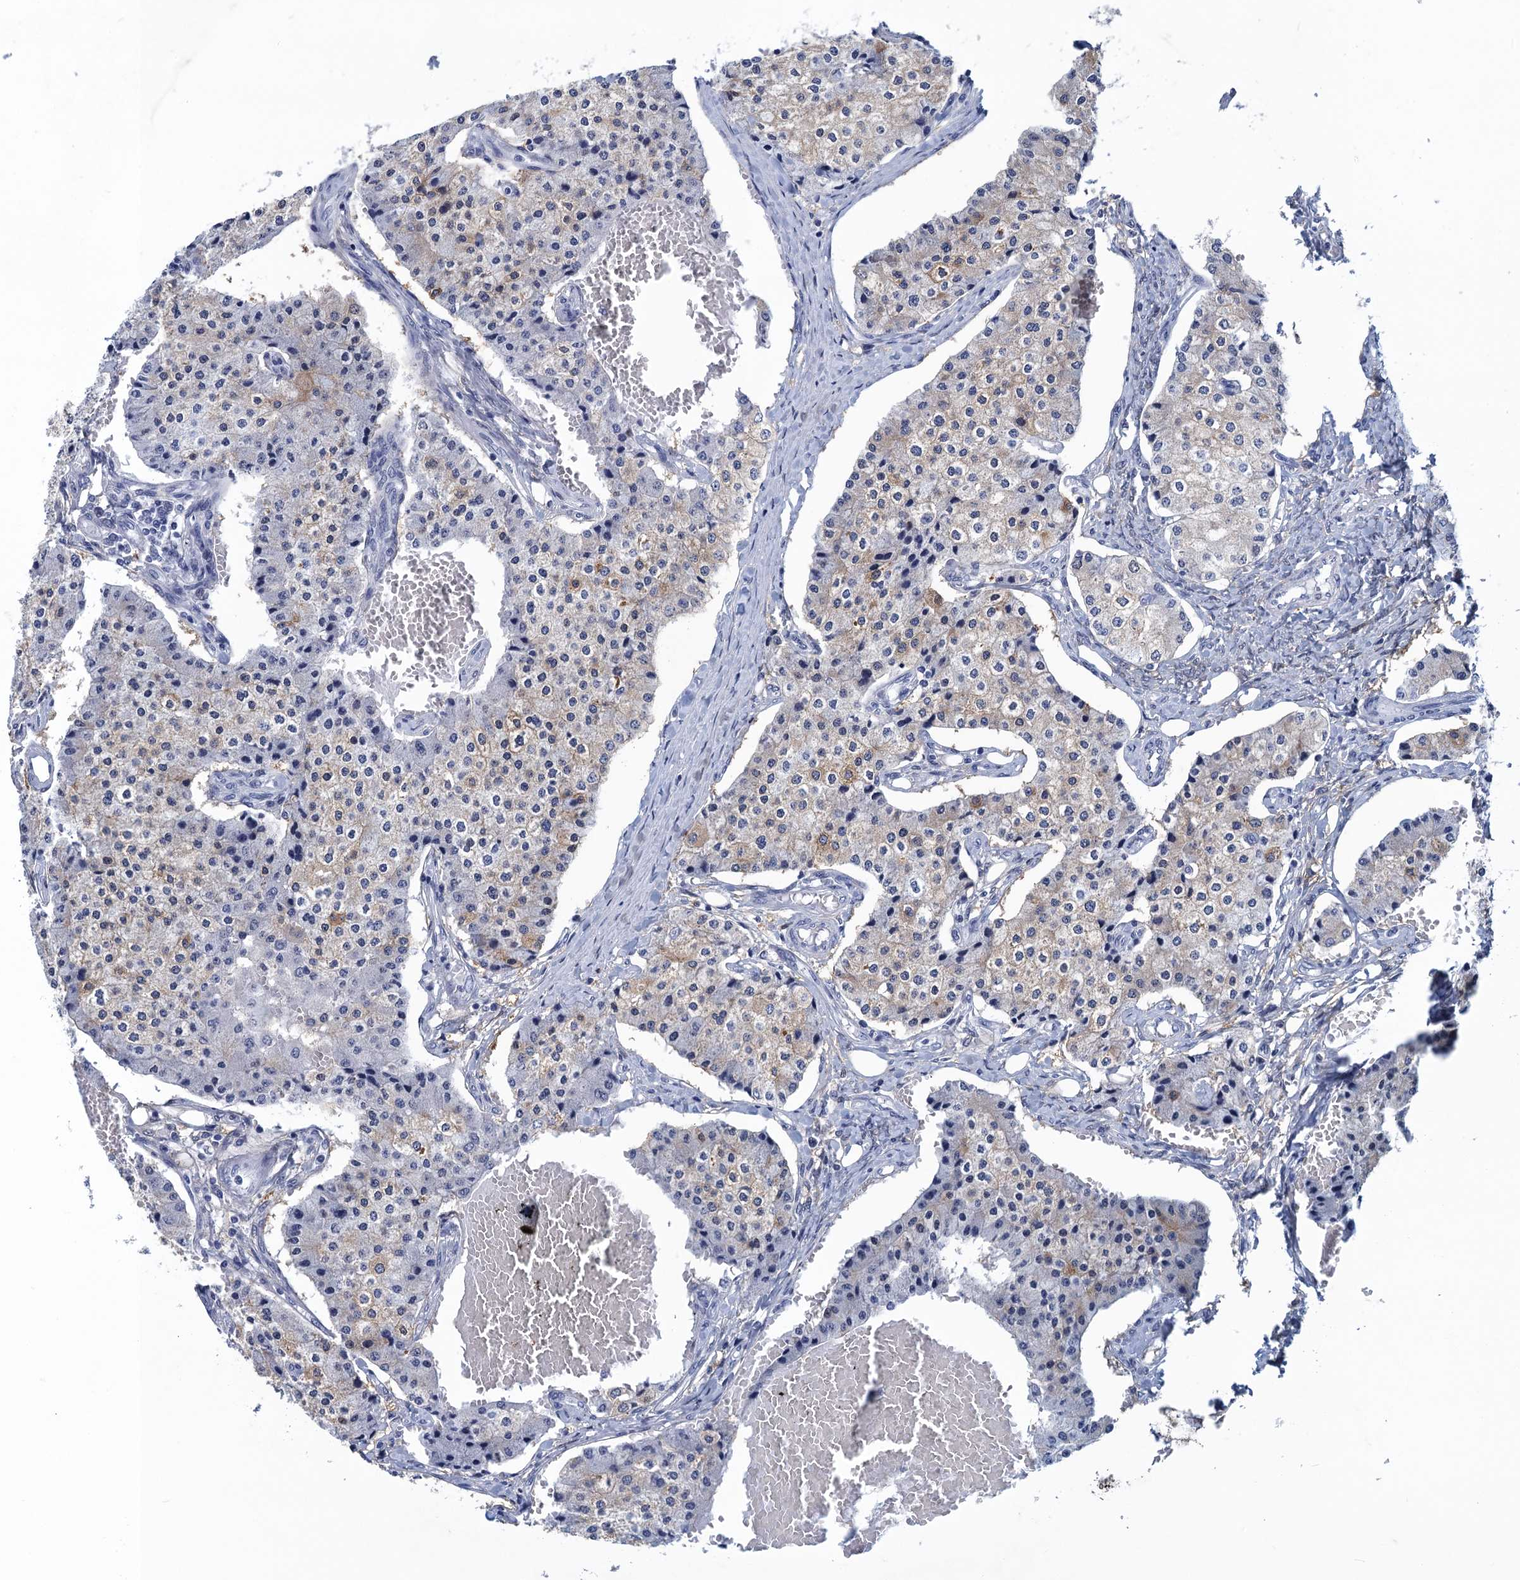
{"staining": {"intensity": "weak", "quantity": "<25%", "location": "cytoplasmic/membranous"}, "tissue": "carcinoid", "cell_type": "Tumor cells", "image_type": "cancer", "snomed": [{"axis": "morphology", "description": "Carcinoid, malignant, NOS"}, {"axis": "topography", "description": "Colon"}], "caption": "Immunohistochemical staining of carcinoid shows no significant positivity in tumor cells.", "gene": "GINS3", "patient": {"sex": "female", "age": 52}}